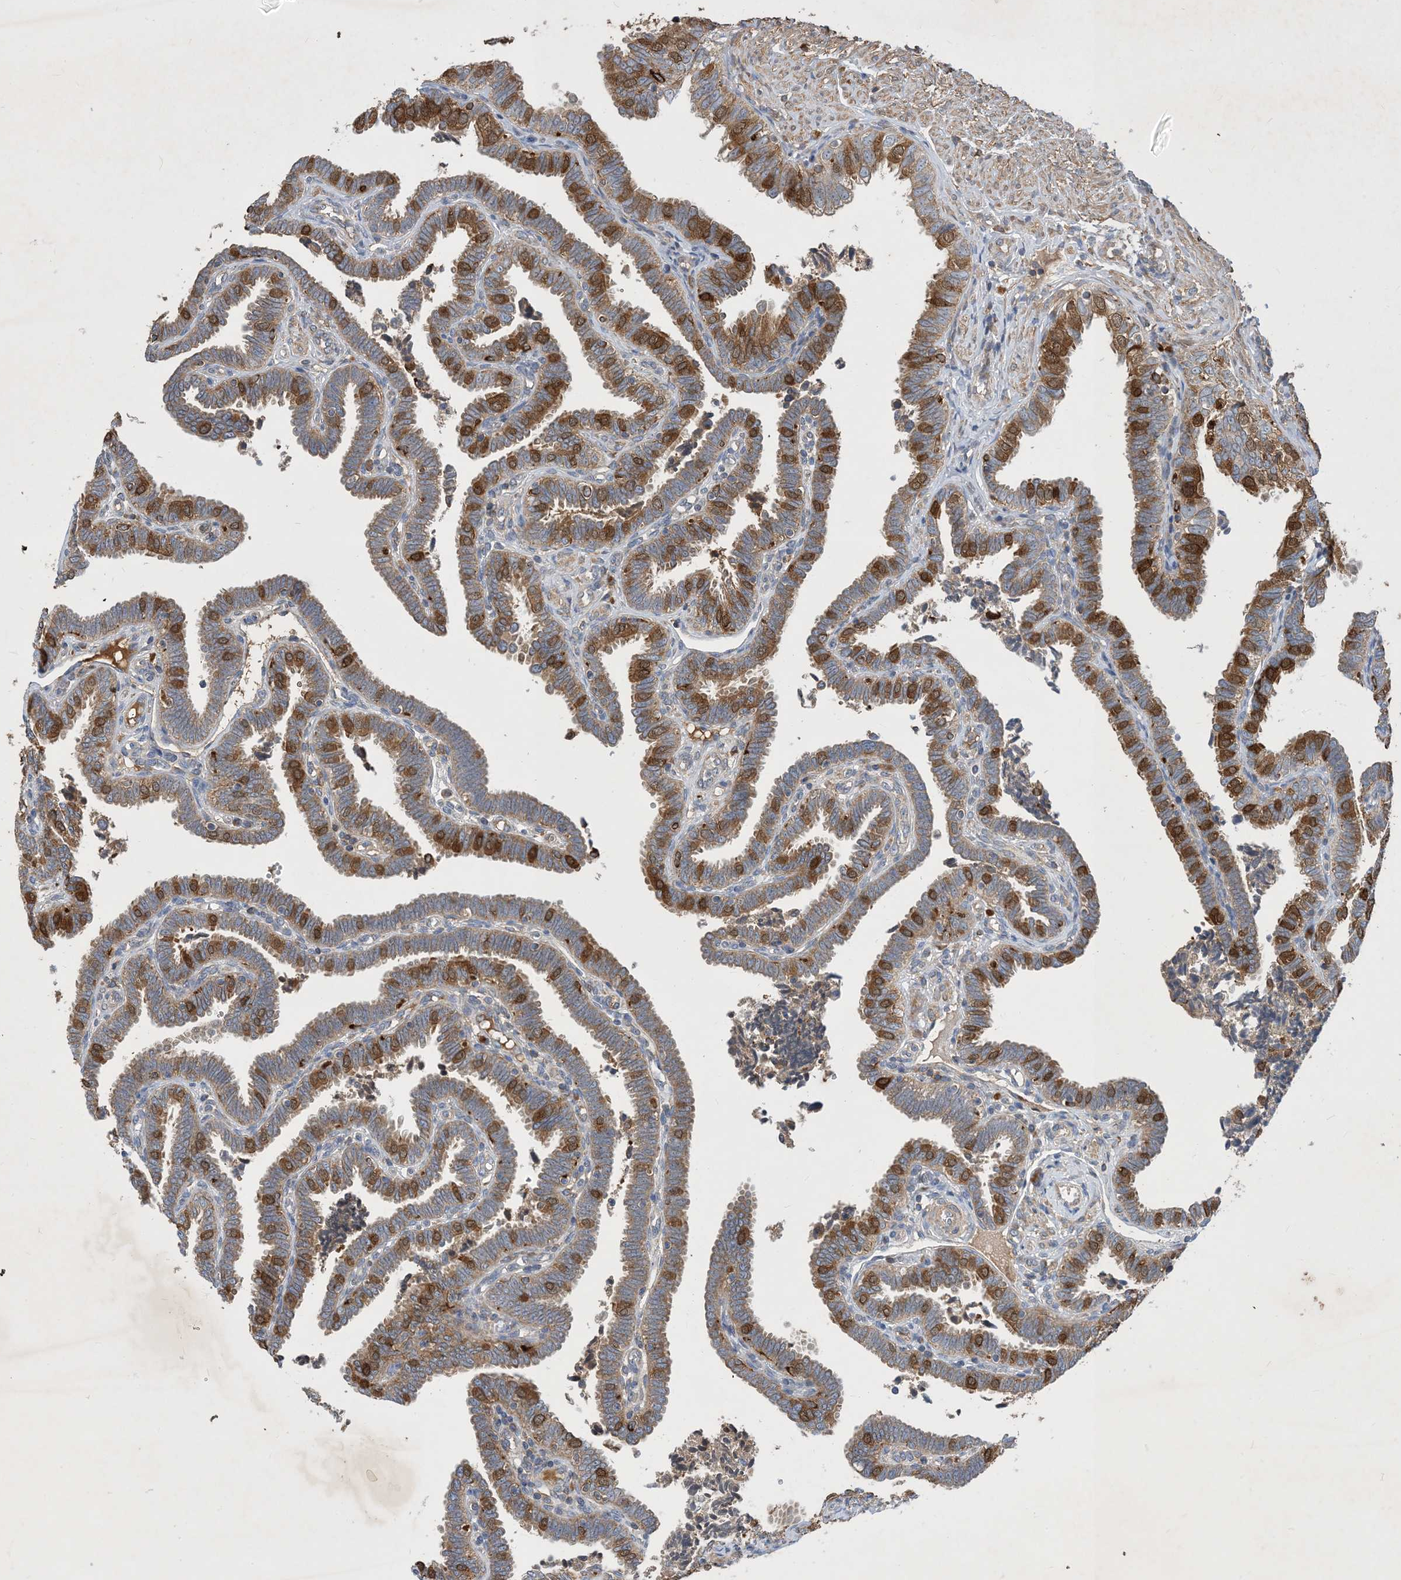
{"staining": {"intensity": "strong", "quantity": "25%-75%", "location": "cytoplasmic/membranous"}, "tissue": "fallopian tube", "cell_type": "Glandular cells", "image_type": "normal", "snomed": [{"axis": "morphology", "description": "Normal tissue, NOS"}, {"axis": "topography", "description": "Fallopian tube"}], "caption": "IHC photomicrograph of benign fallopian tube: fallopian tube stained using immunohistochemistry (IHC) reveals high levels of strong protein expression localized specifically in the cytoplasmic/membranous of glandular cells, appearing as a cytoplasmic/membranous brown color.", "gene": "STK19", "patient": {"sex": "female", "age": 39}}